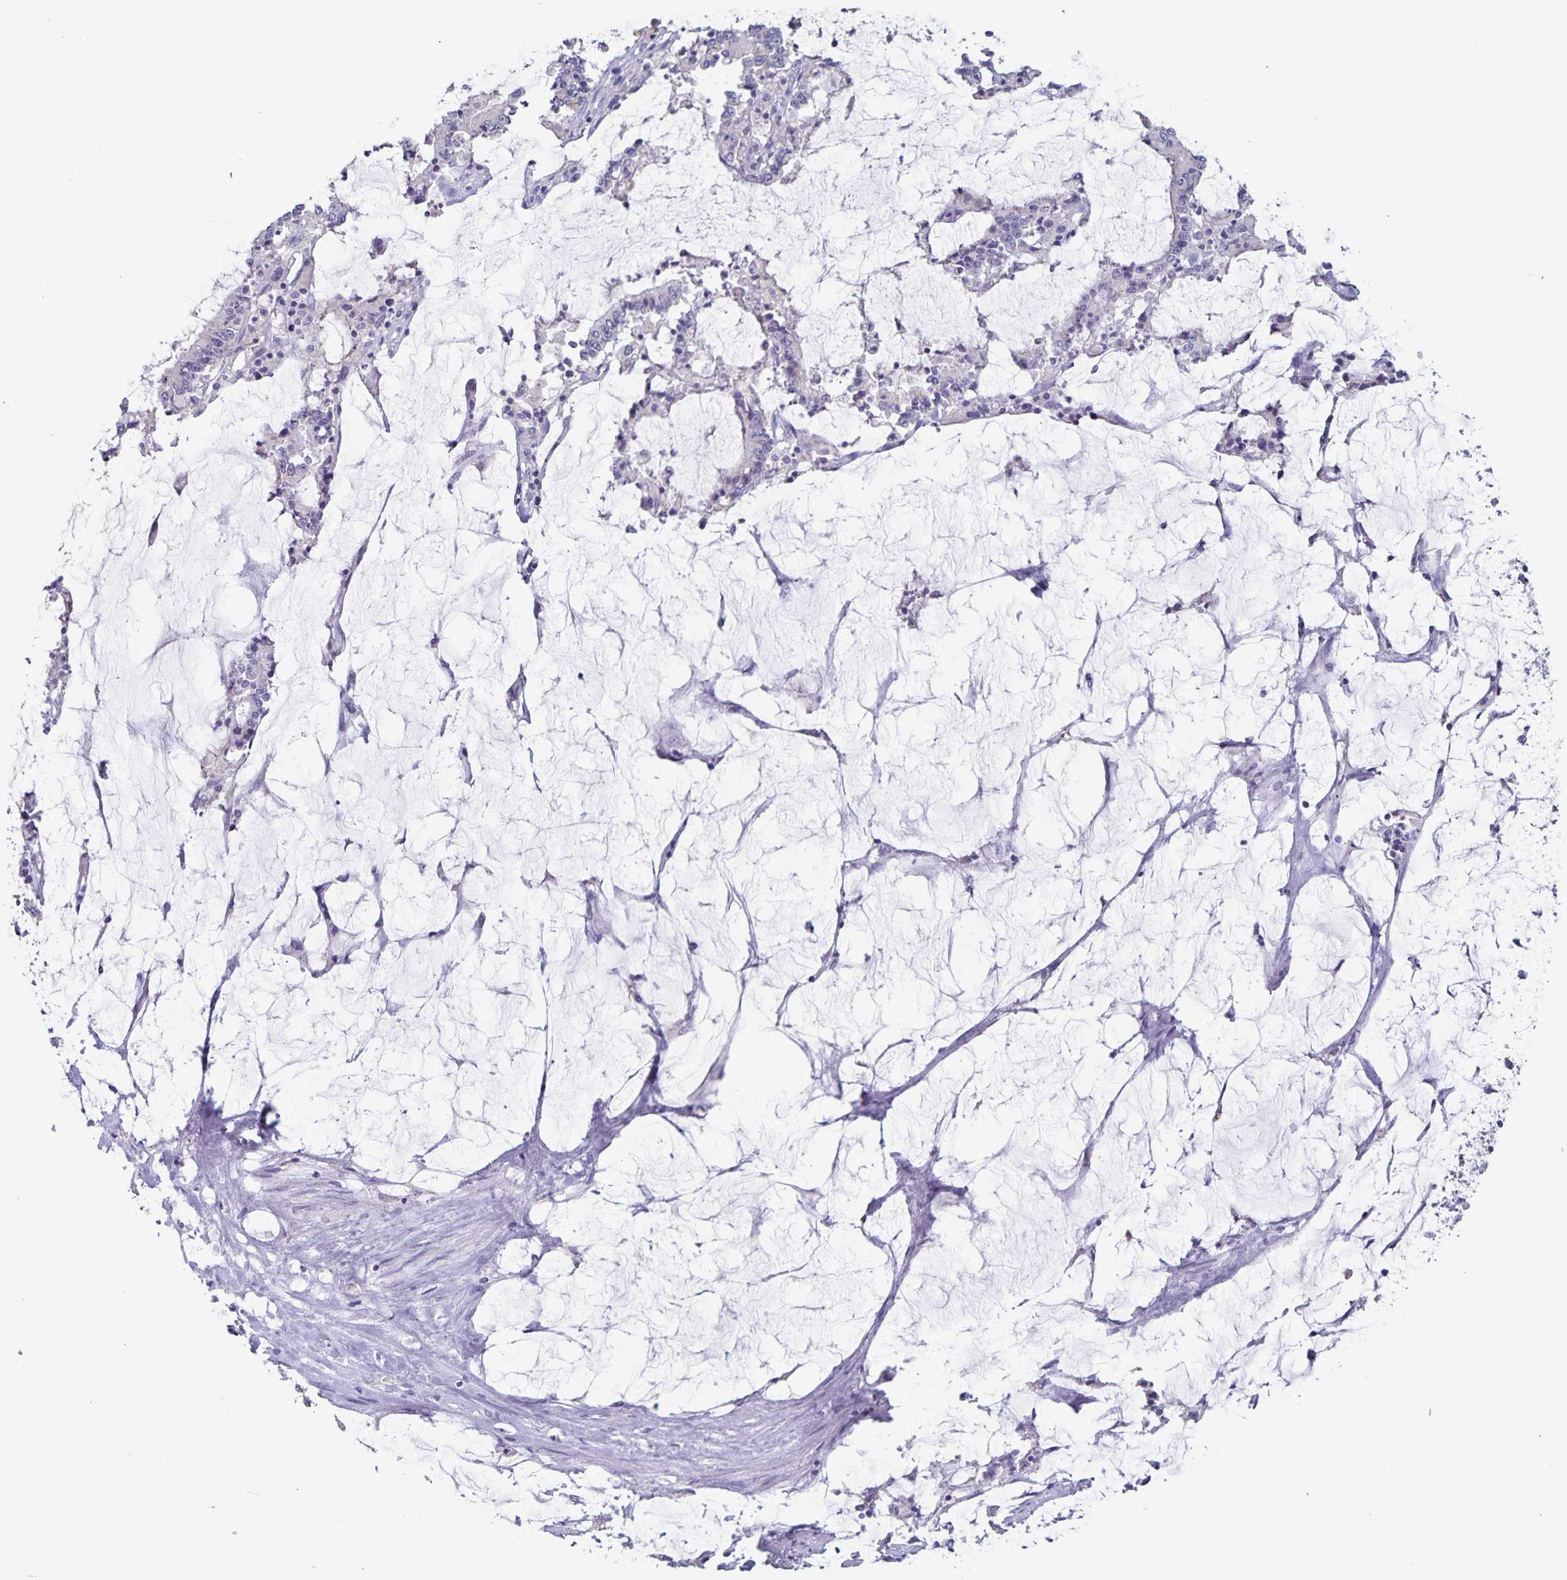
{"staining": {"intensity": "negative", "quantity": "none", "location": "none"}, "tissue": "stomach cancer", "cell_type": "Tumor cells", "image_type": "cancer", "snomed": [{"axis": "morphology", "description": "Adenocarcinoma, NOS"}, {"axis": "topography", "description": "Stomach, upper"}], "caption": "DAB immunohistochemical staining of human stomach cancer (adenocarcinoma) demonstrates no significant staining in tumor cells.", "gene": "RPL36A", "patient": {"sex": "male", "age": 68}}